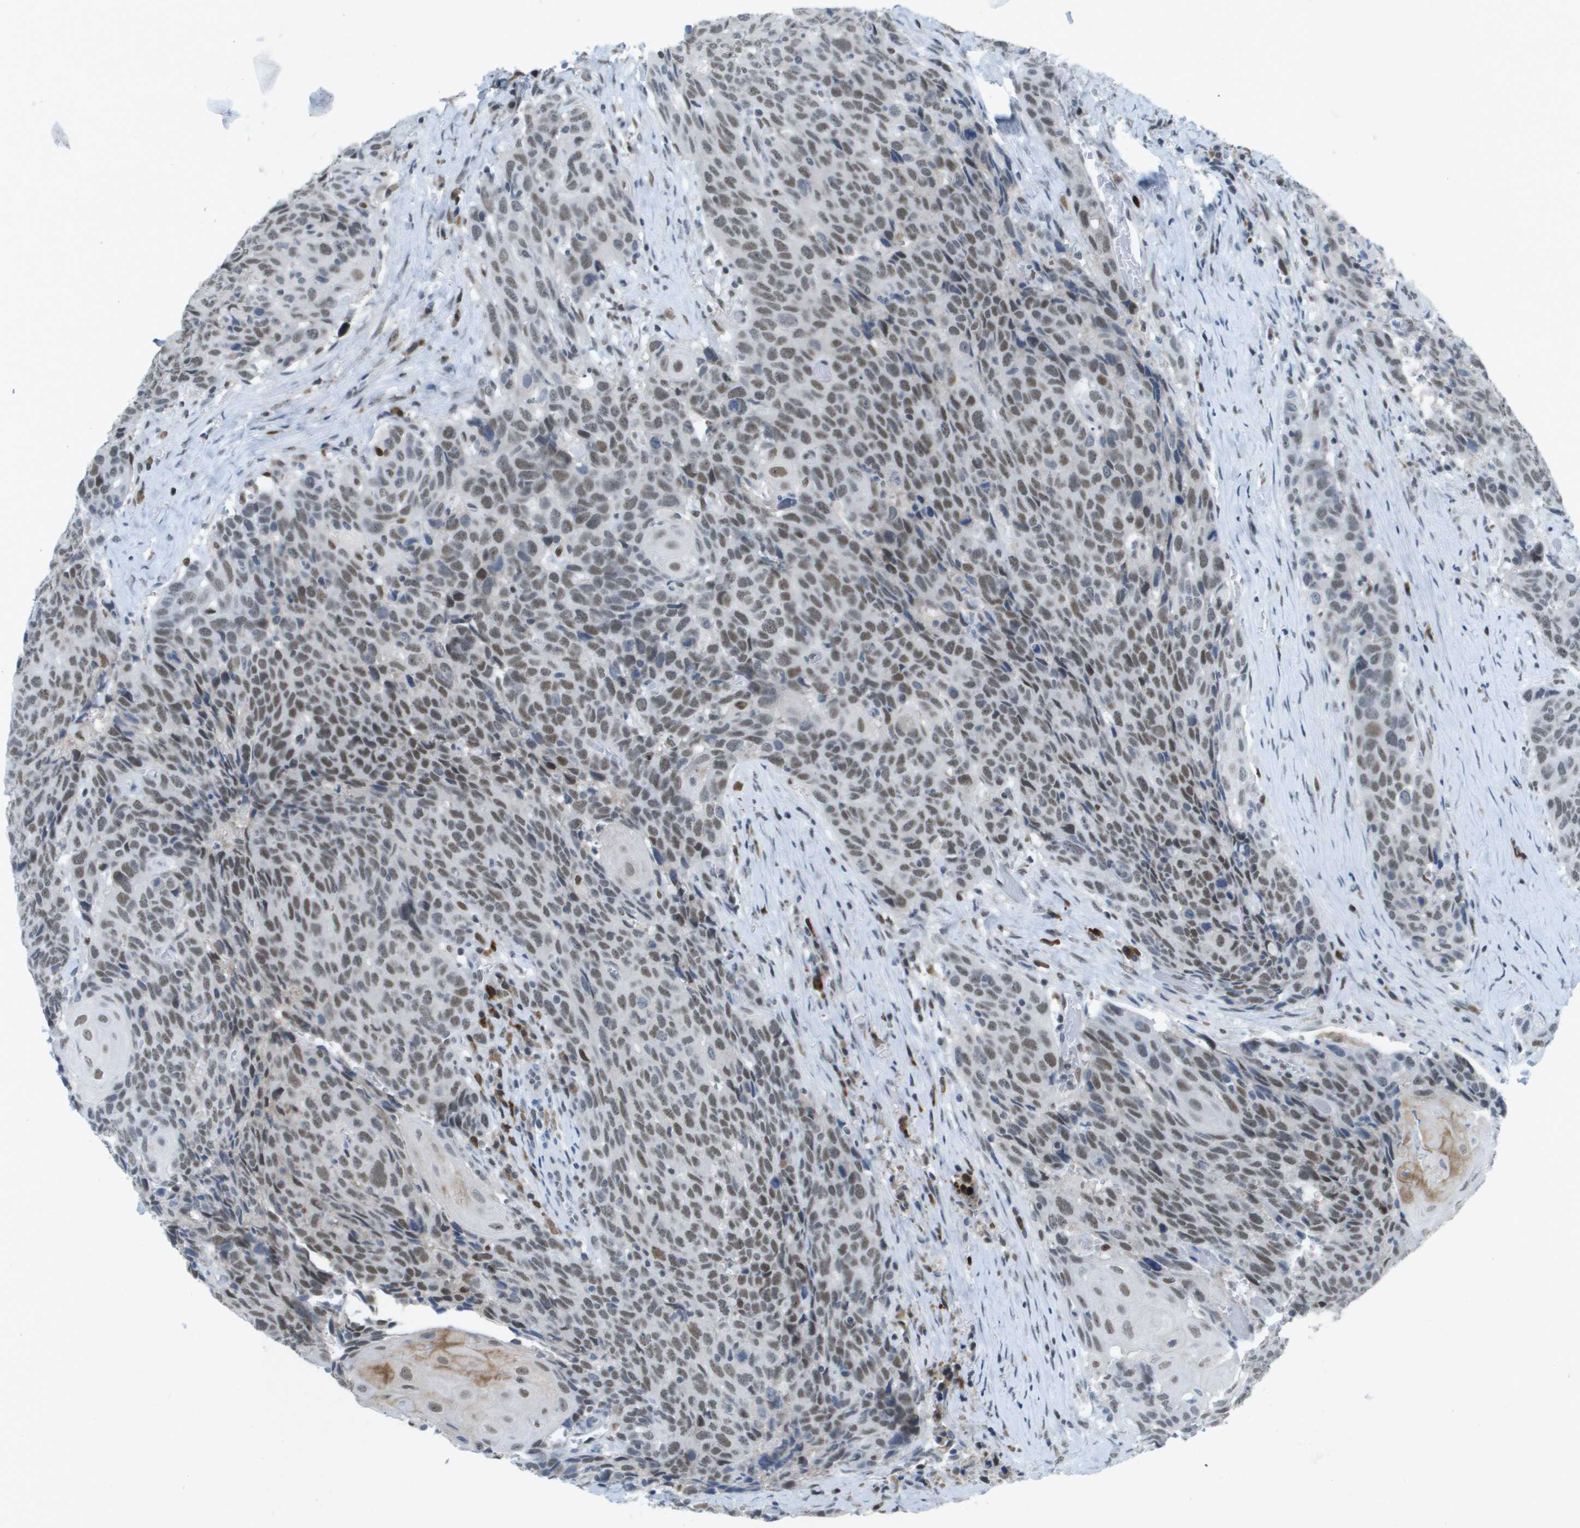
{"staining": {"intensity": "moderate", "quantity": ">75%", "location": "nuclear"}, "tissue": "head and neck cancer", "cell_type": "Tumor cells", "image_type": "cancer", "snomed": [{"axis": "morphology", "description": "Squamous cell carcinoma, NOS"}, {"axis": "topography", "description": "Head-Neck"}], "caption": "Immunohistochemical staining of human head and neck cancer exhibits medium levels of moderate nuclear protein staining in approximately >75% of tumor cells.", "gene": "TP53RK", "patient": {"sex": "male", "age": 66}}